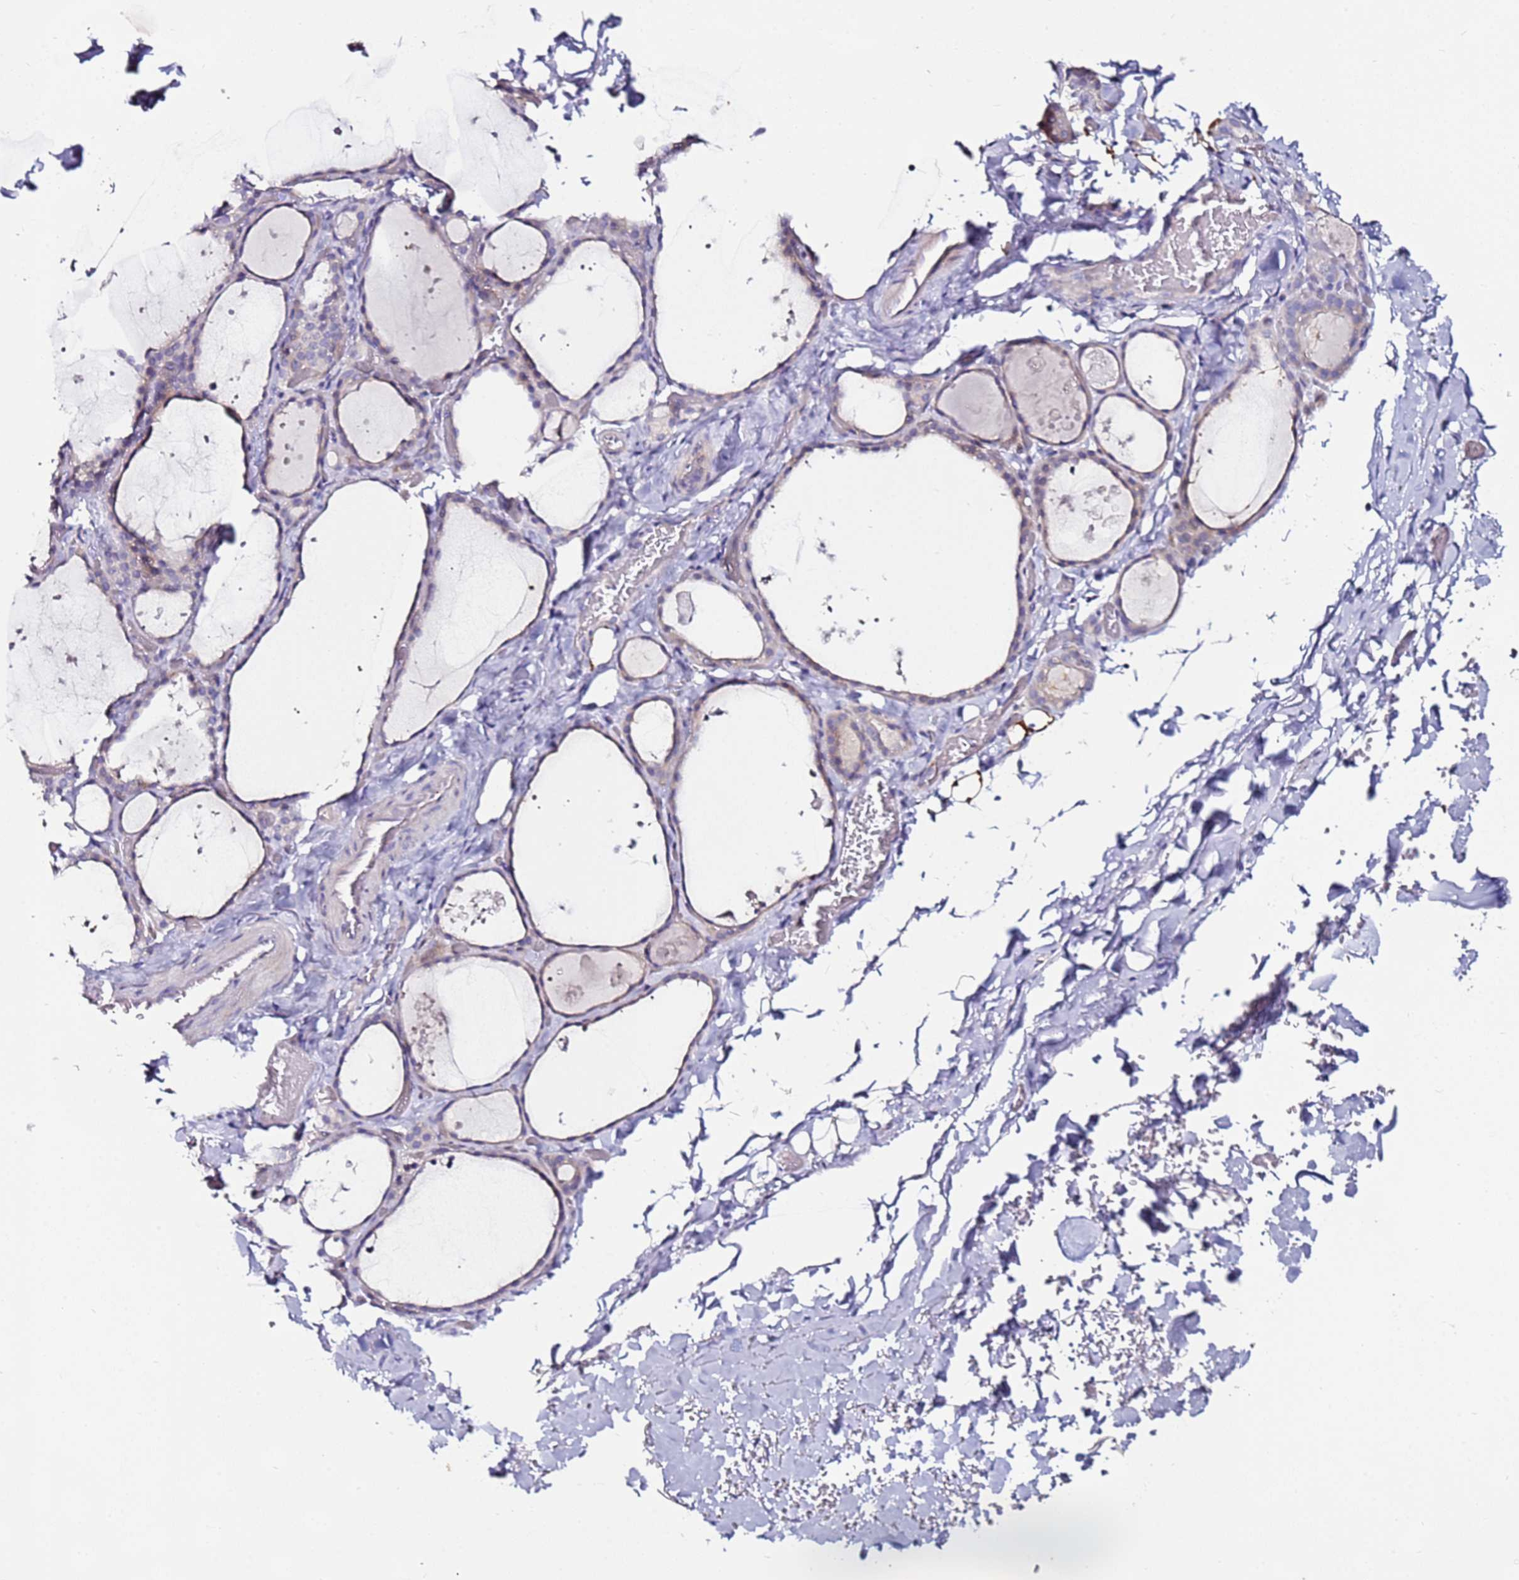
{"staining": {"intensity": "negative", "quantity": "none", "location": "none"}, "tissue": "thyroid gland", "cell_type": "Glandular cells", "image_type": "normal", "snomed": [{"axis": "morphology", "description": "Normal tissue, NOS"}, {"axis": "topography", "description": "Thyroid gland"}], "caption": "Immunohistochemical staining of unremarkable human thyroid gland exhibits no significant staining in glandular cells. (DAB immunohistochemistry (IHC) visualized using brightfield microscopy, high magnification).", "gene": "SRRM5", "patient": {"sex": "female", "age": 44}}